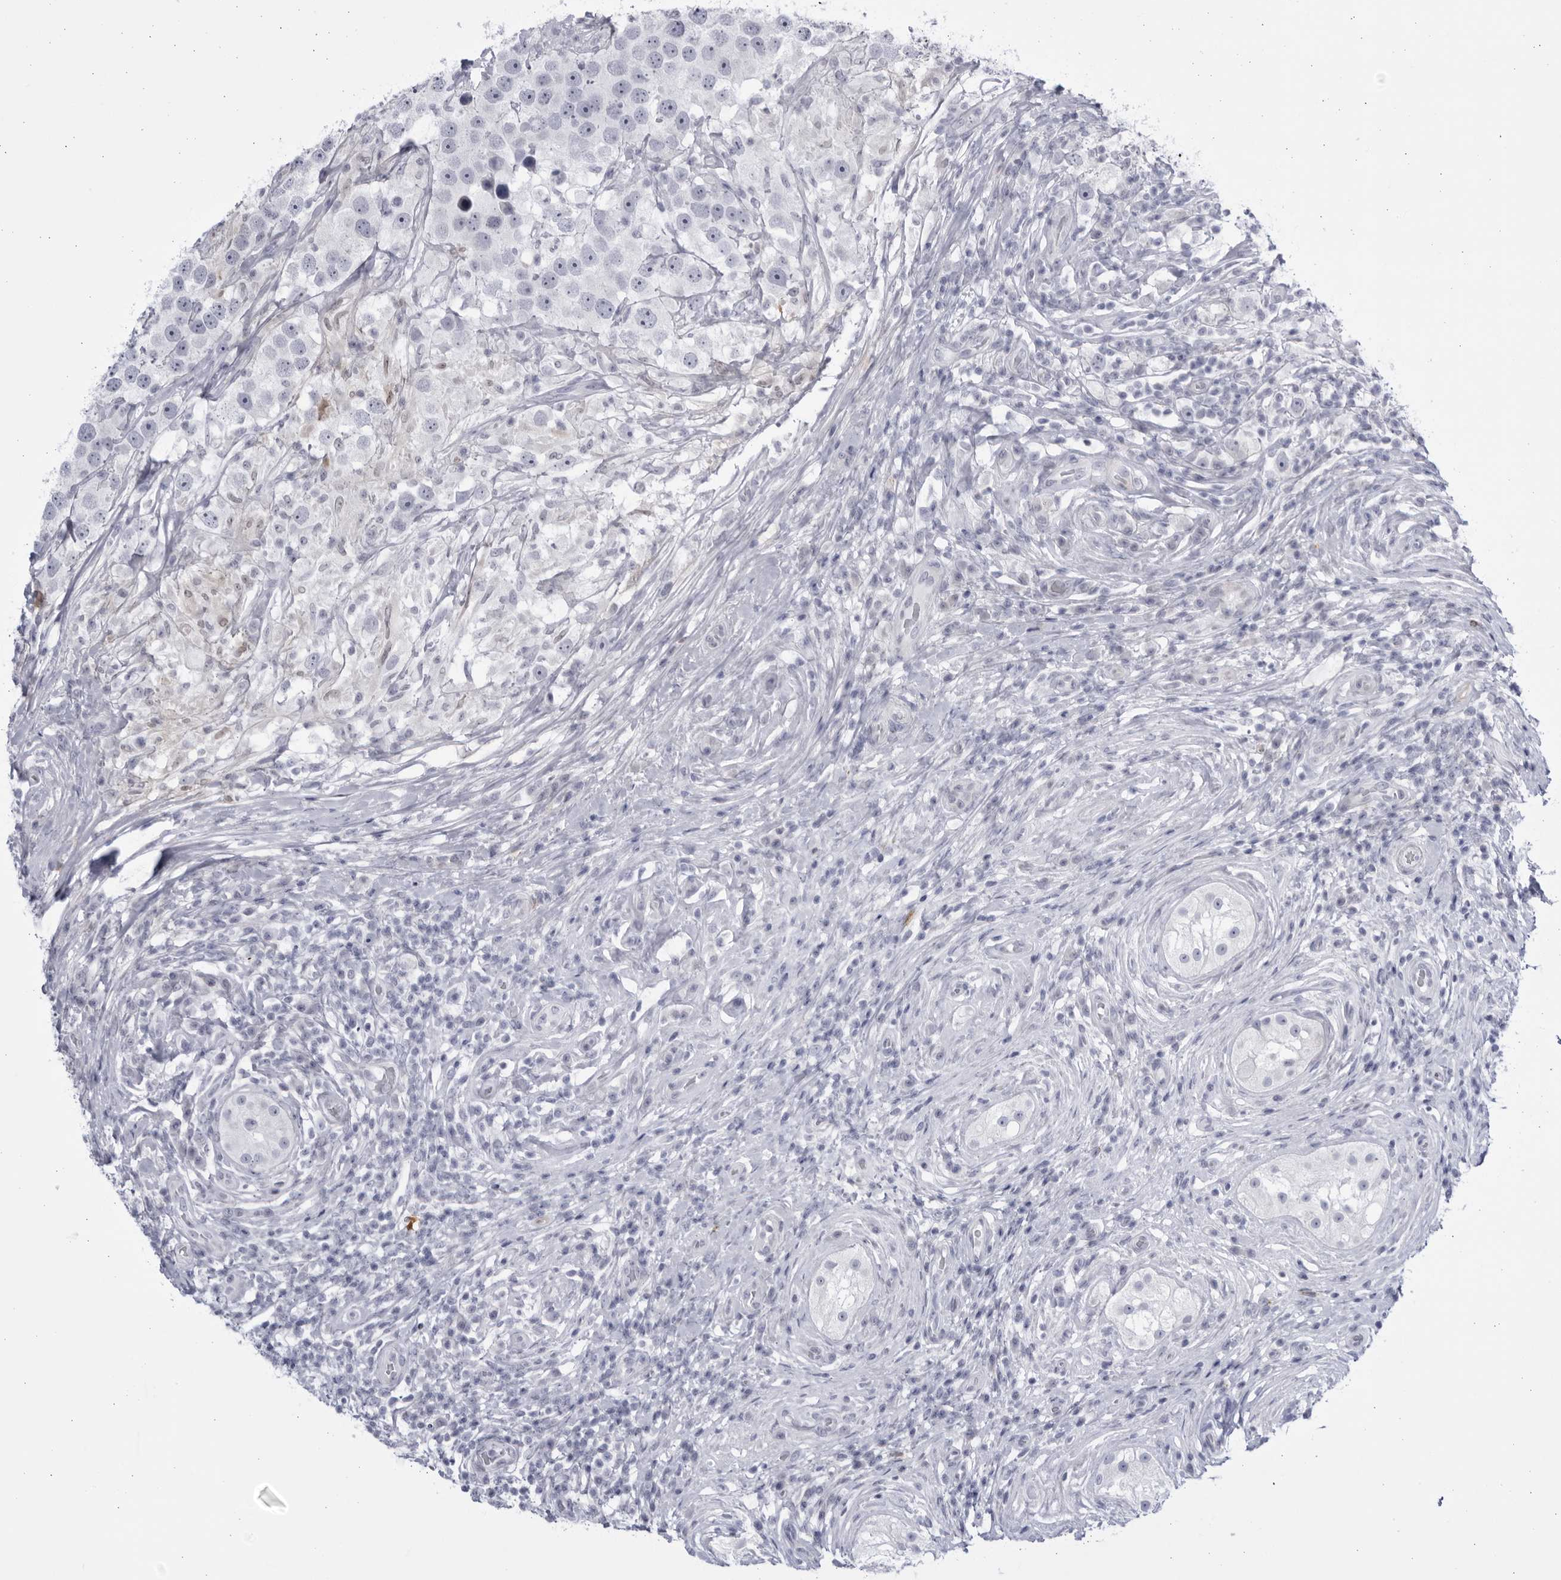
{"staining": {"intensity": "negative", "quantity": "none", "location": "none"}, "tissue": "testis cancer", "cell_type": "Tumor cells", "image_type": "cancer", "snomed": [{"axis": "morphology", "description": "Seminoma, NOS"}, {"axis": "topography", "description": "Testis"}], "caption": "Immunohistochemistry (IHC) histopathology image of human testis cancer stained for a protein (brown), which exhibits no expression in tumor cells.", "gene": "CCDC181", "patient": {"sex": "male", "age": 49}}